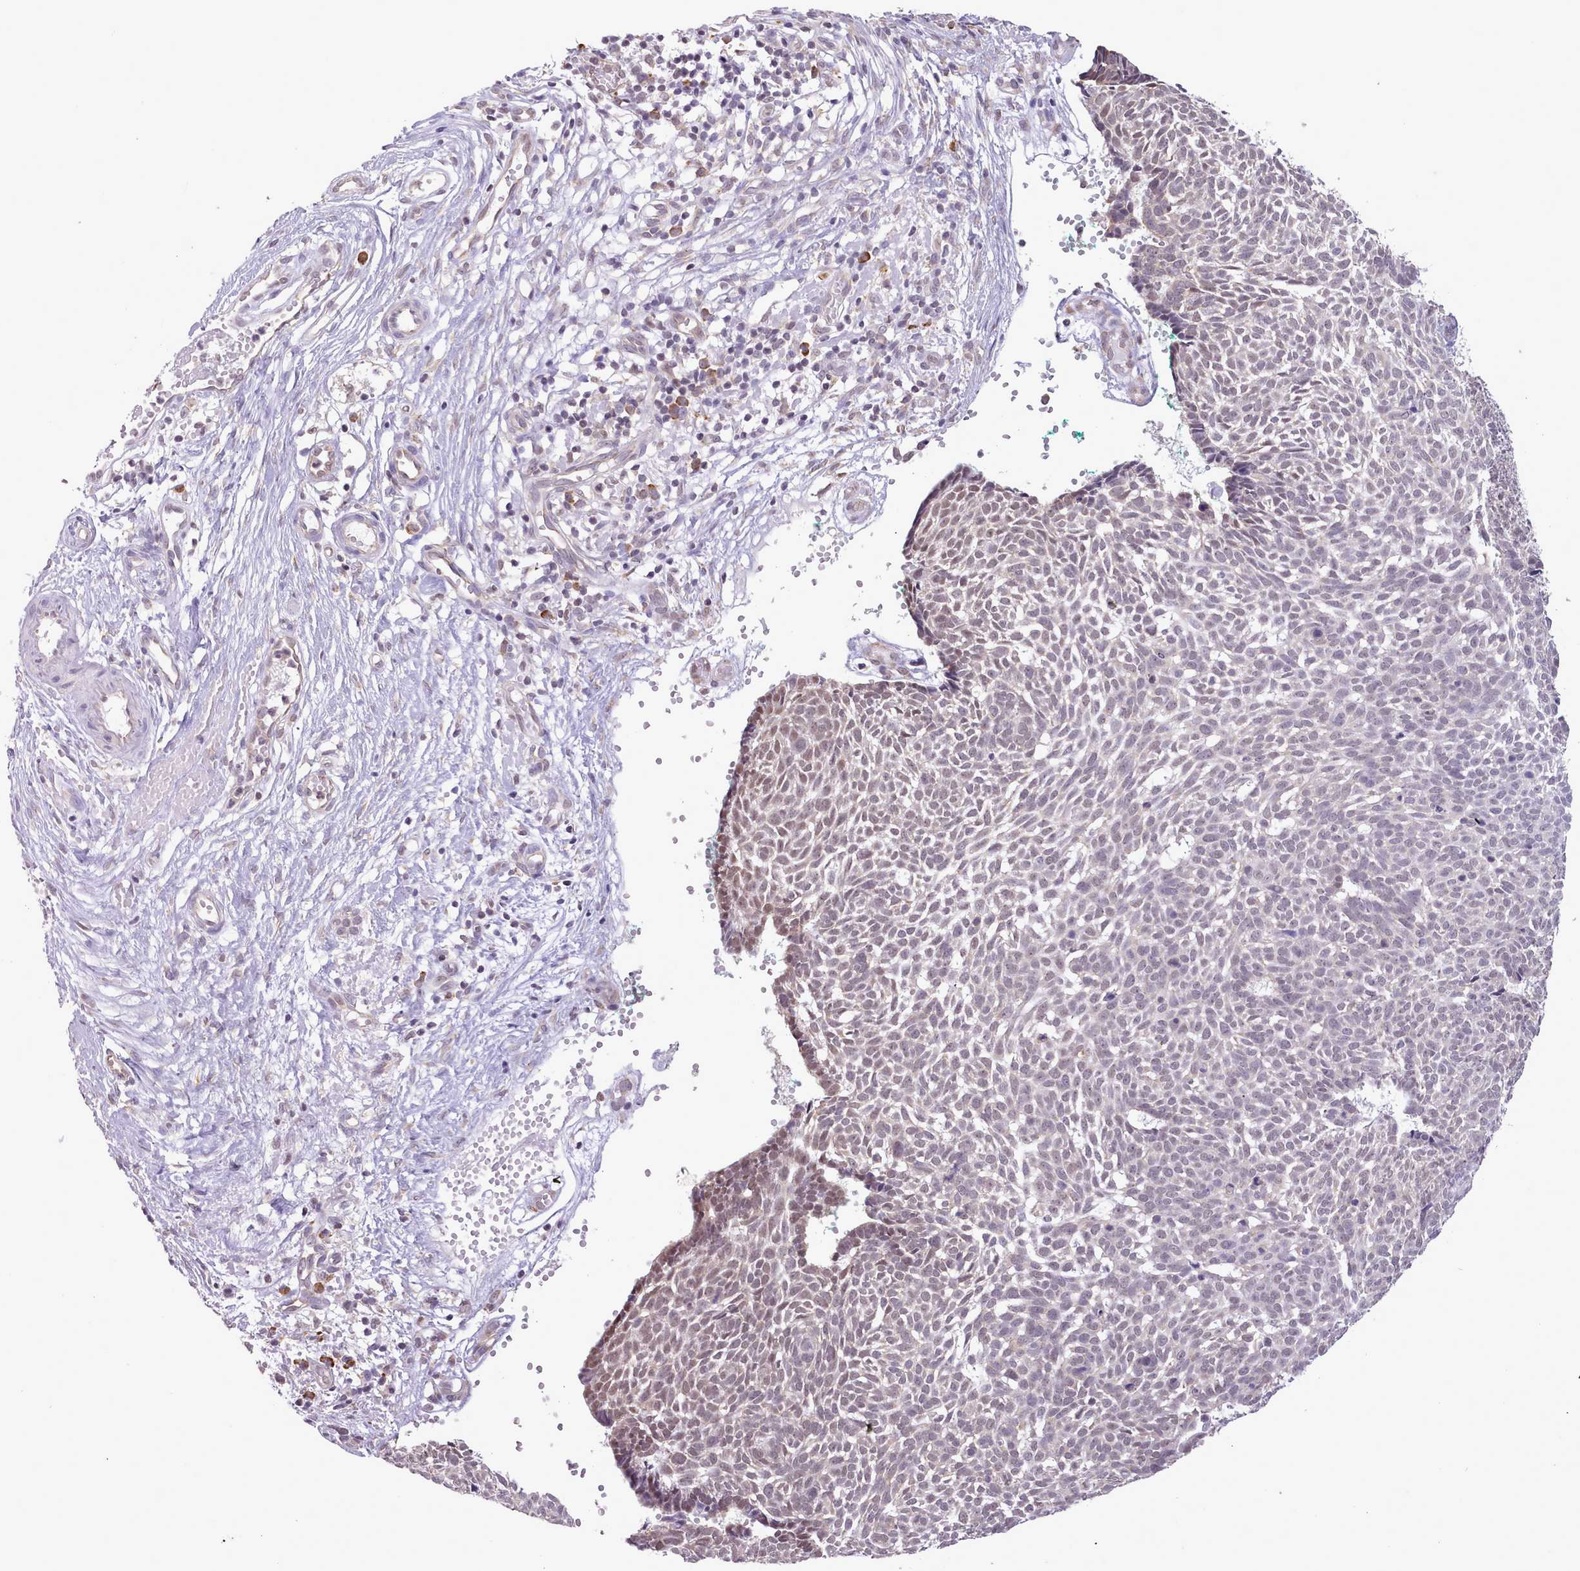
{"staining": {"intensity": "weak", "quantity": "25%-75%", "location": "nuclear"}, "tissue": "skin cancer", "cell_type": "Tumor cells", "image_type": "cancer", "snomed": [{"axis": "morphology", "description": "Basal cell carcinoma"}, {"axis": "topography", "description": "Skin"}], "caption": "This micrograph shows immunohistochemistry staining of human skin cancer (basal cell carcinoma), with low weak nuclear expression in approximately 25%-75% of tumor cells.", "gene": "SEC61B", "patient": {"sex": "male", "age": 61}}